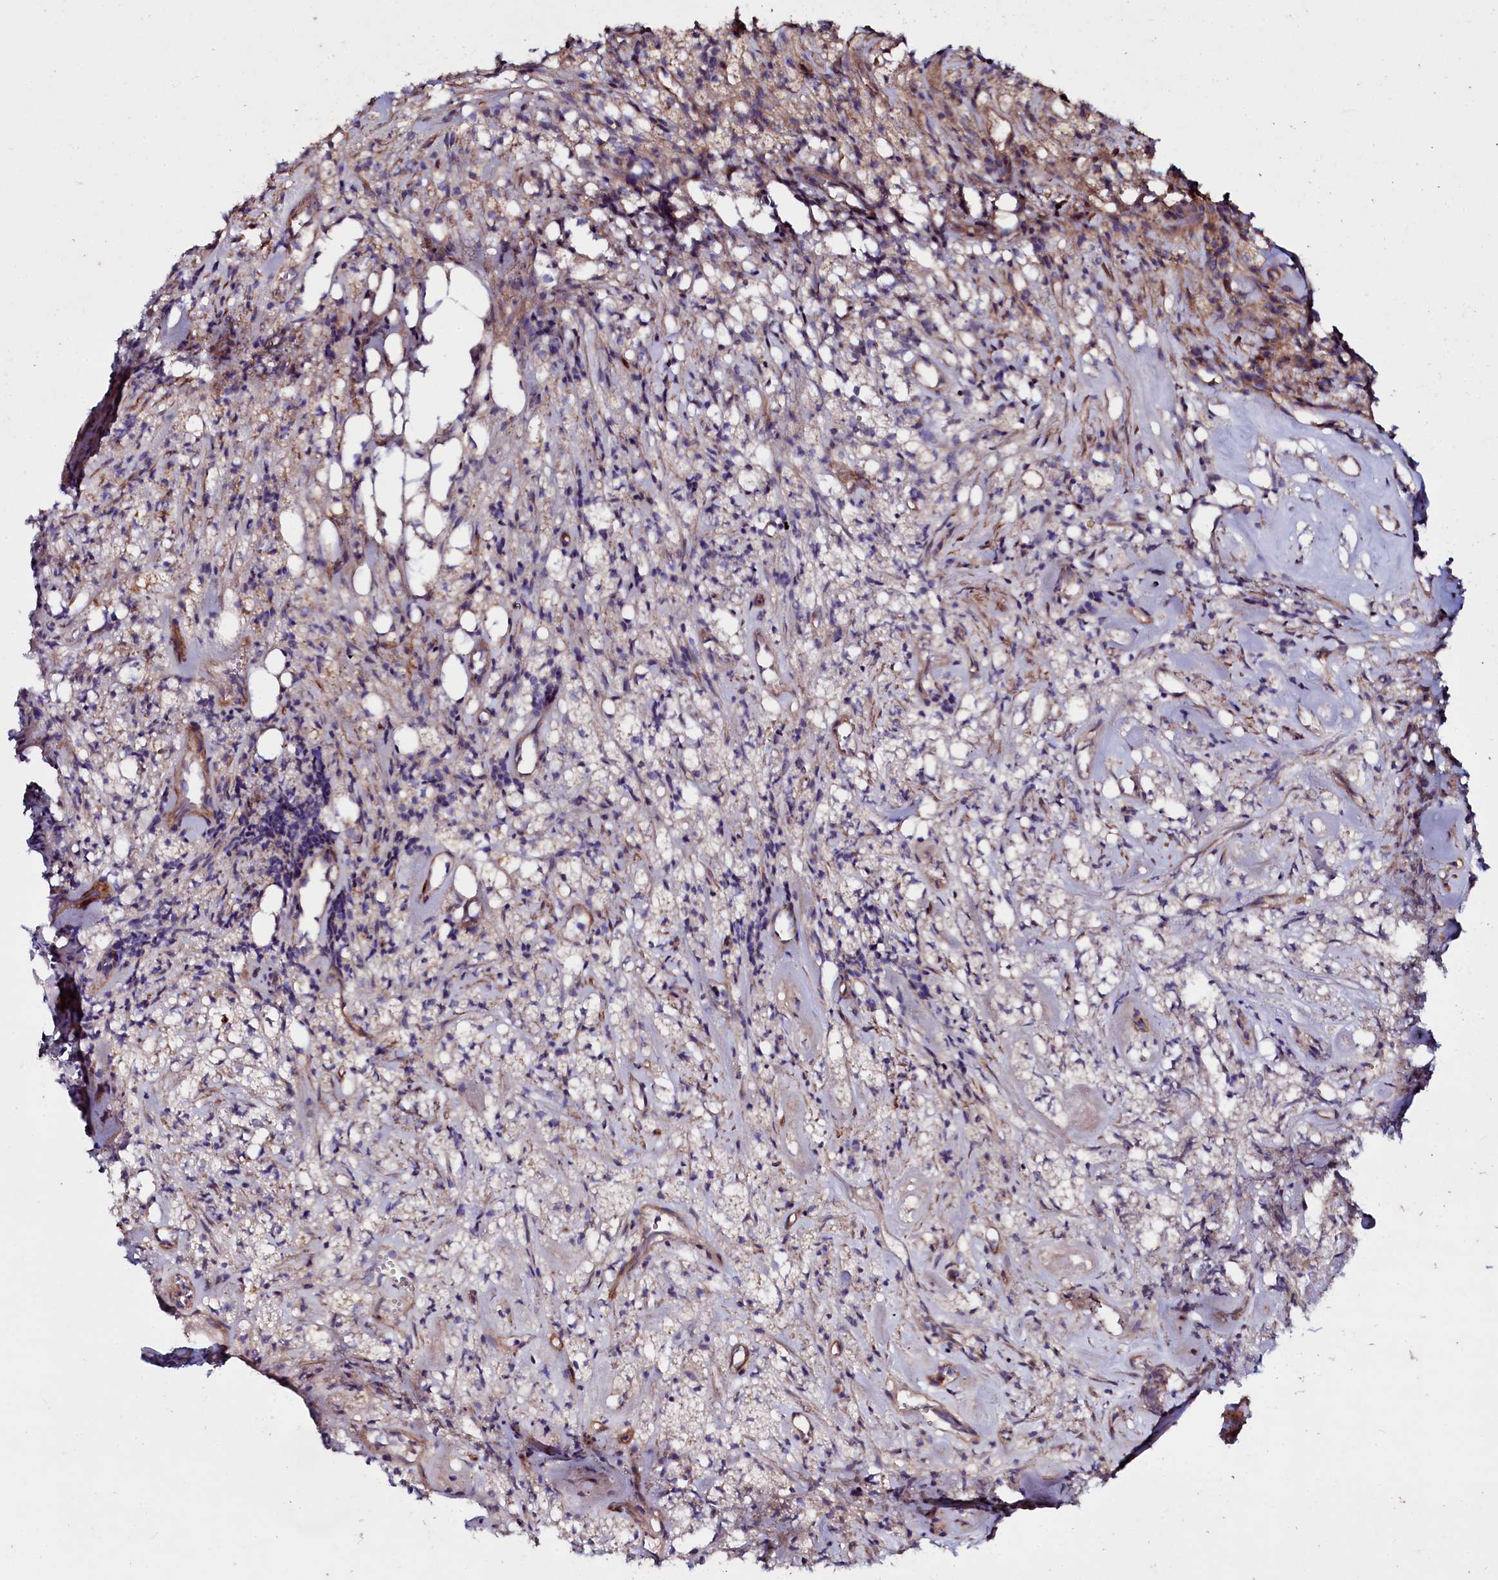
{"staining": {"intensity": "moderate", "quantity": "25%-75%", "location": "cytoplasmic/membranous"}, "tissue": "glioma", "cell_type": "Tumor cells", "image_type": "cancer", "snomed": [{"axis": "morphology", "description": "Glioma, malignant, High grade"}, {"axis": "topography", "description": "Brain"}], "caption": "IHC micrograph of human glioma stained for a protein (brown), which shows medium levels of moderate cytoplasmic/membranous expression in about 25%-75% of tumor cells.", "gene": "USPL1", "patient": {"sex": "male", "age": 69}}